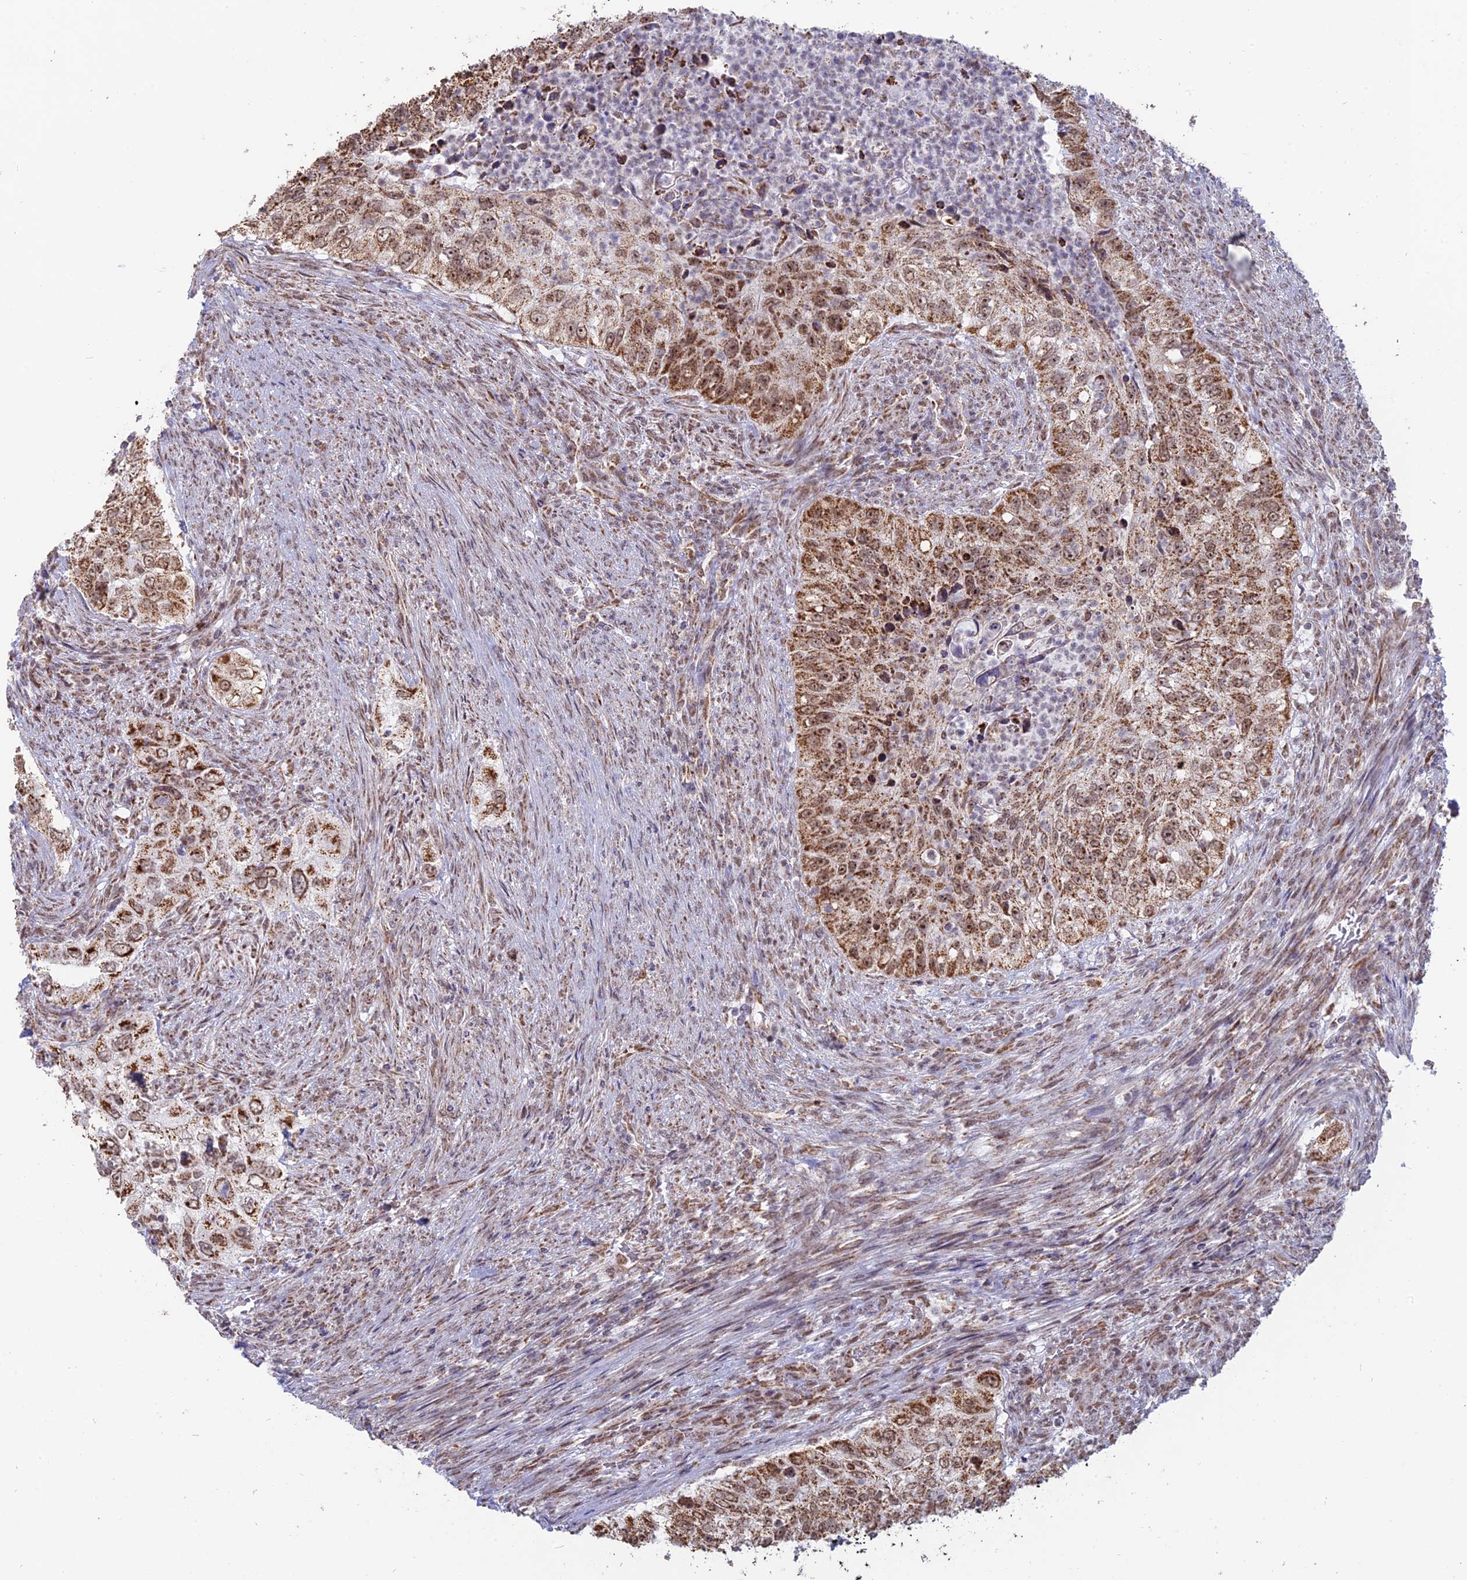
{"staining": {"intensity": "moderate", "quantity": ">75%", "location": "cytoplasmic/membranous,nuclear"}, "tissue": "urothelial cancer", "cell_type": "Tumor cells", "image_type": "cancer", "snomed": [{"axis": "morphology", "description": "Urothelial carcinoma, High grade"}, {"axis": "topography", "description": "Urinary bladder"}], "caption": "The immunohistochemical stain highlights moderate cytoplasmic/membranous and nuclear staining in tumor cells of urothelial cancer tissue. The protein is stained brown, and the nuclei are stained in blue (DAB (3,3'-diaminobenzidine) IHC with brightfield microscopy, high magnification).", "gene": "ARHGAP40", "patient": {"sex": "female", "age": 60}}